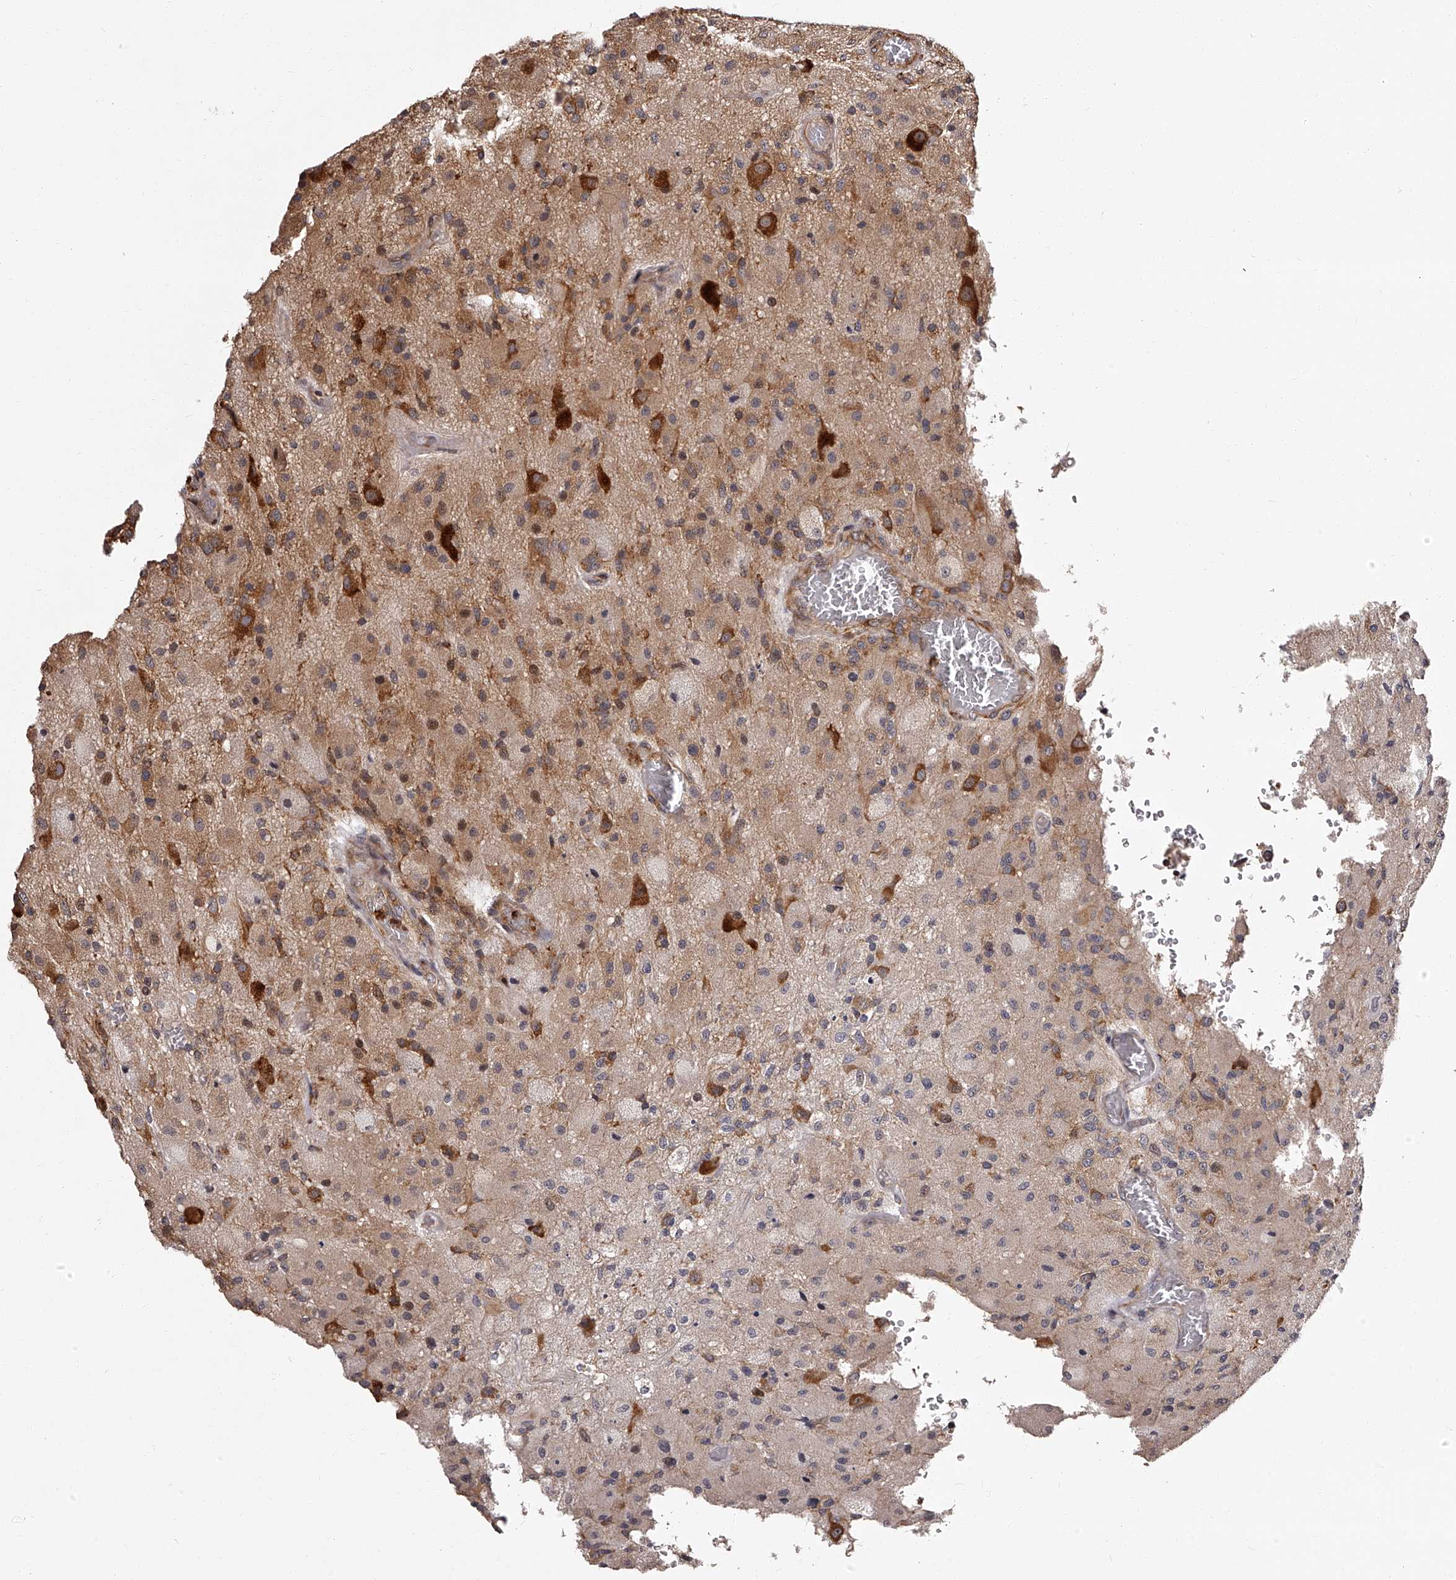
{"staining": {"intensity": "moderate", "quantity": "<25%", "location": "cytoplasmic/membranous"}, "tissue": "glioma", "cell_type": "Tumor cells", "image_type": "cancer", "snomed": [{"axis": "morphology", "description": "Normal tissue, NOS"}, {"axis": "morphology", "description": "Glioma, malignant, High grade"}, {"axis": "topography", "description": "Cerebral cortex"}], "caption": "Moderate cytoplasmic/membranous protein expression is appreciated in about <25% of tumor cells in glioma. (IHC, brightfield microscopy, high magnification).", "gene": "RSC1A1", "patient": {"sex": "male", "age": 77}}